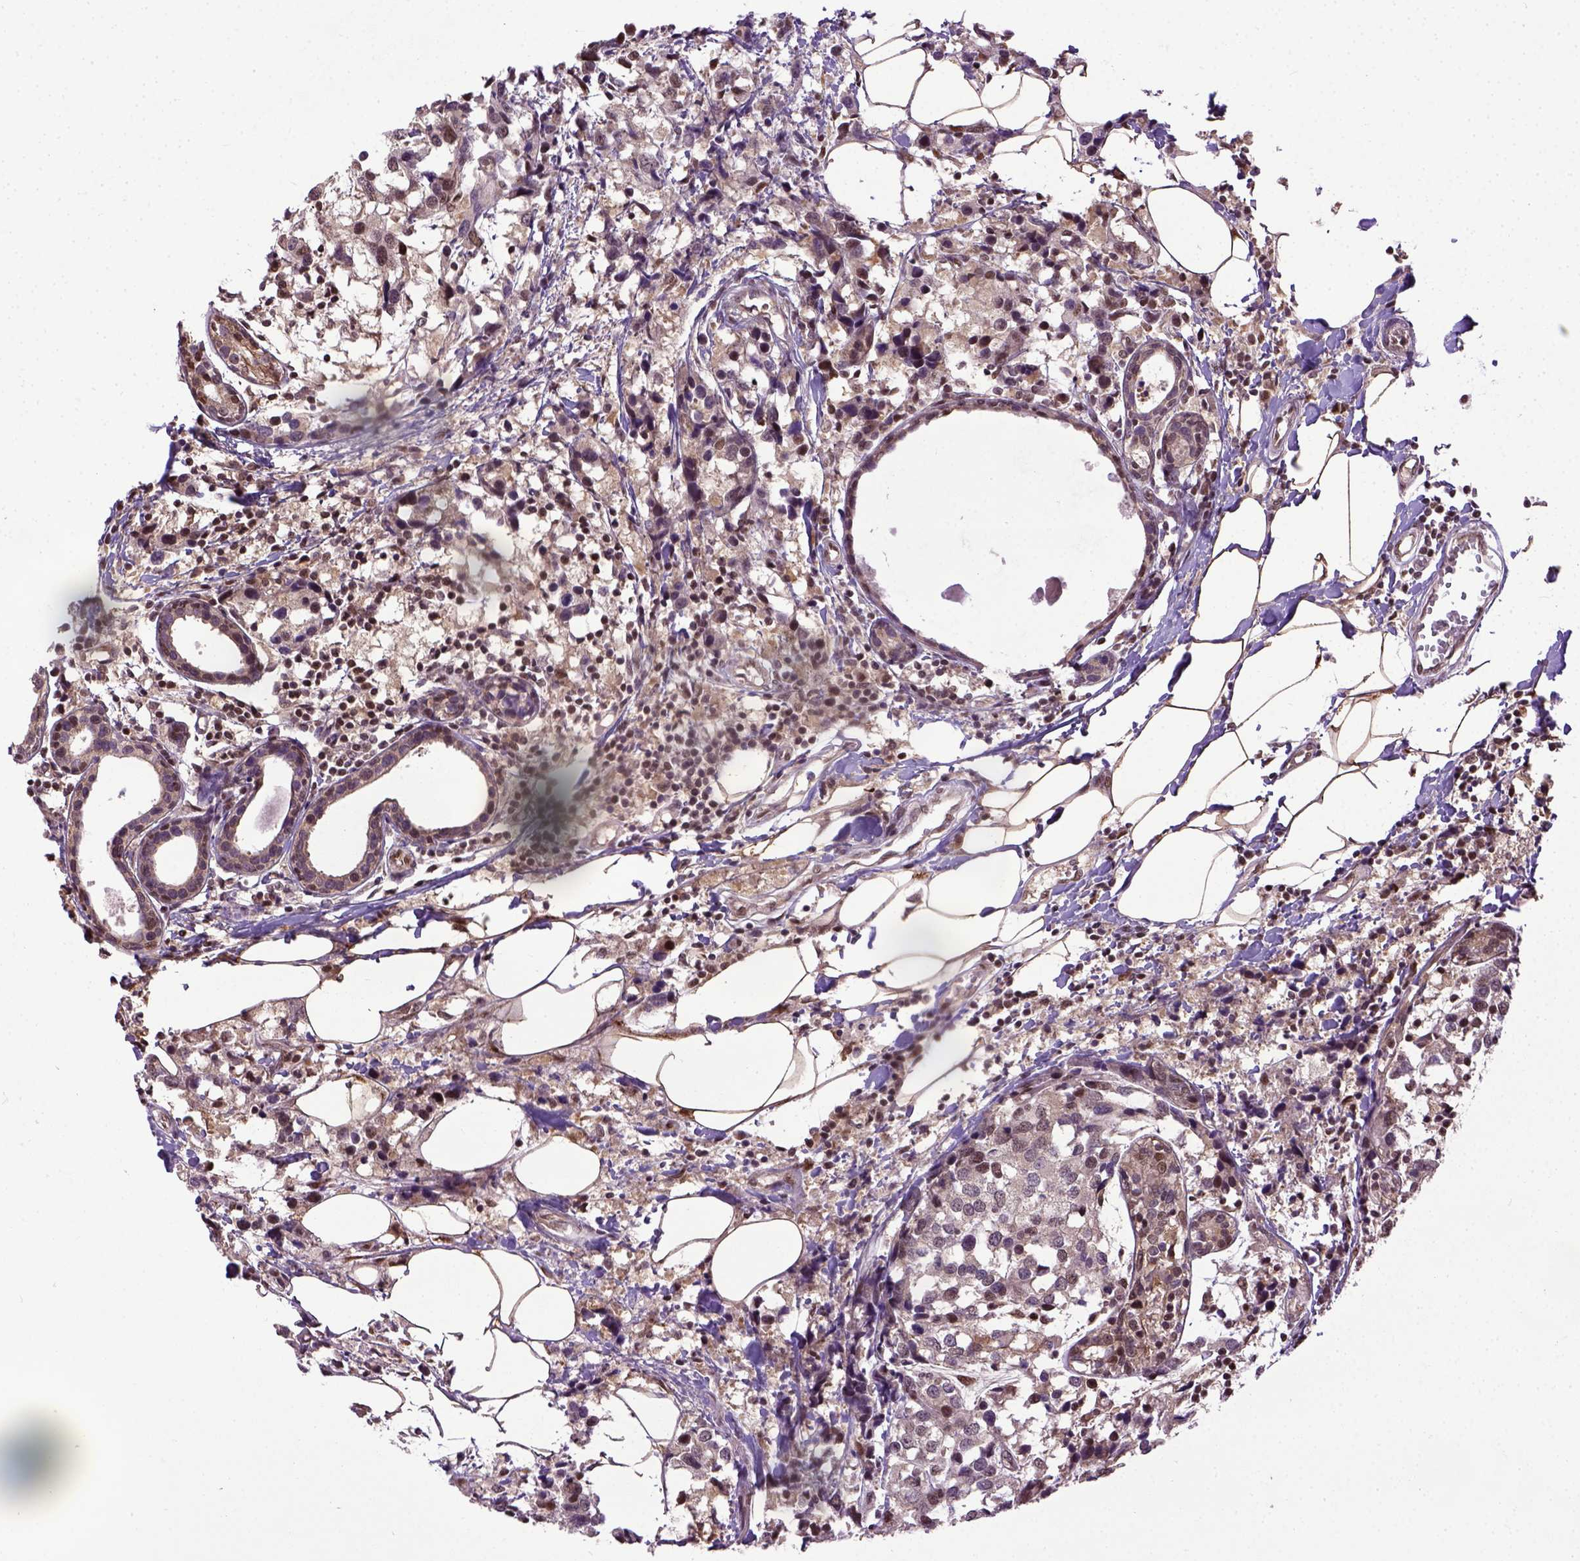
{"staining": {"intensity": "moderate", "quantity": "25%-75%", "location": "nuclear"}, "tissue": "breast cancer", "cell_type": "Tumor cells", "image_type": "cancer", "snomed": [{"axis": "morphology", "description": "Lobular carcinoma"}, {"axis": "topography", "description": "Breast"}], "caption": "A histopathology image of breast cancer (lobular carcinoma) stained for a protein exhibits moderate nuclear brown staining in tumor cells.", "gene": "UBA3", "patient": {"sex": "female", "age": 59}}